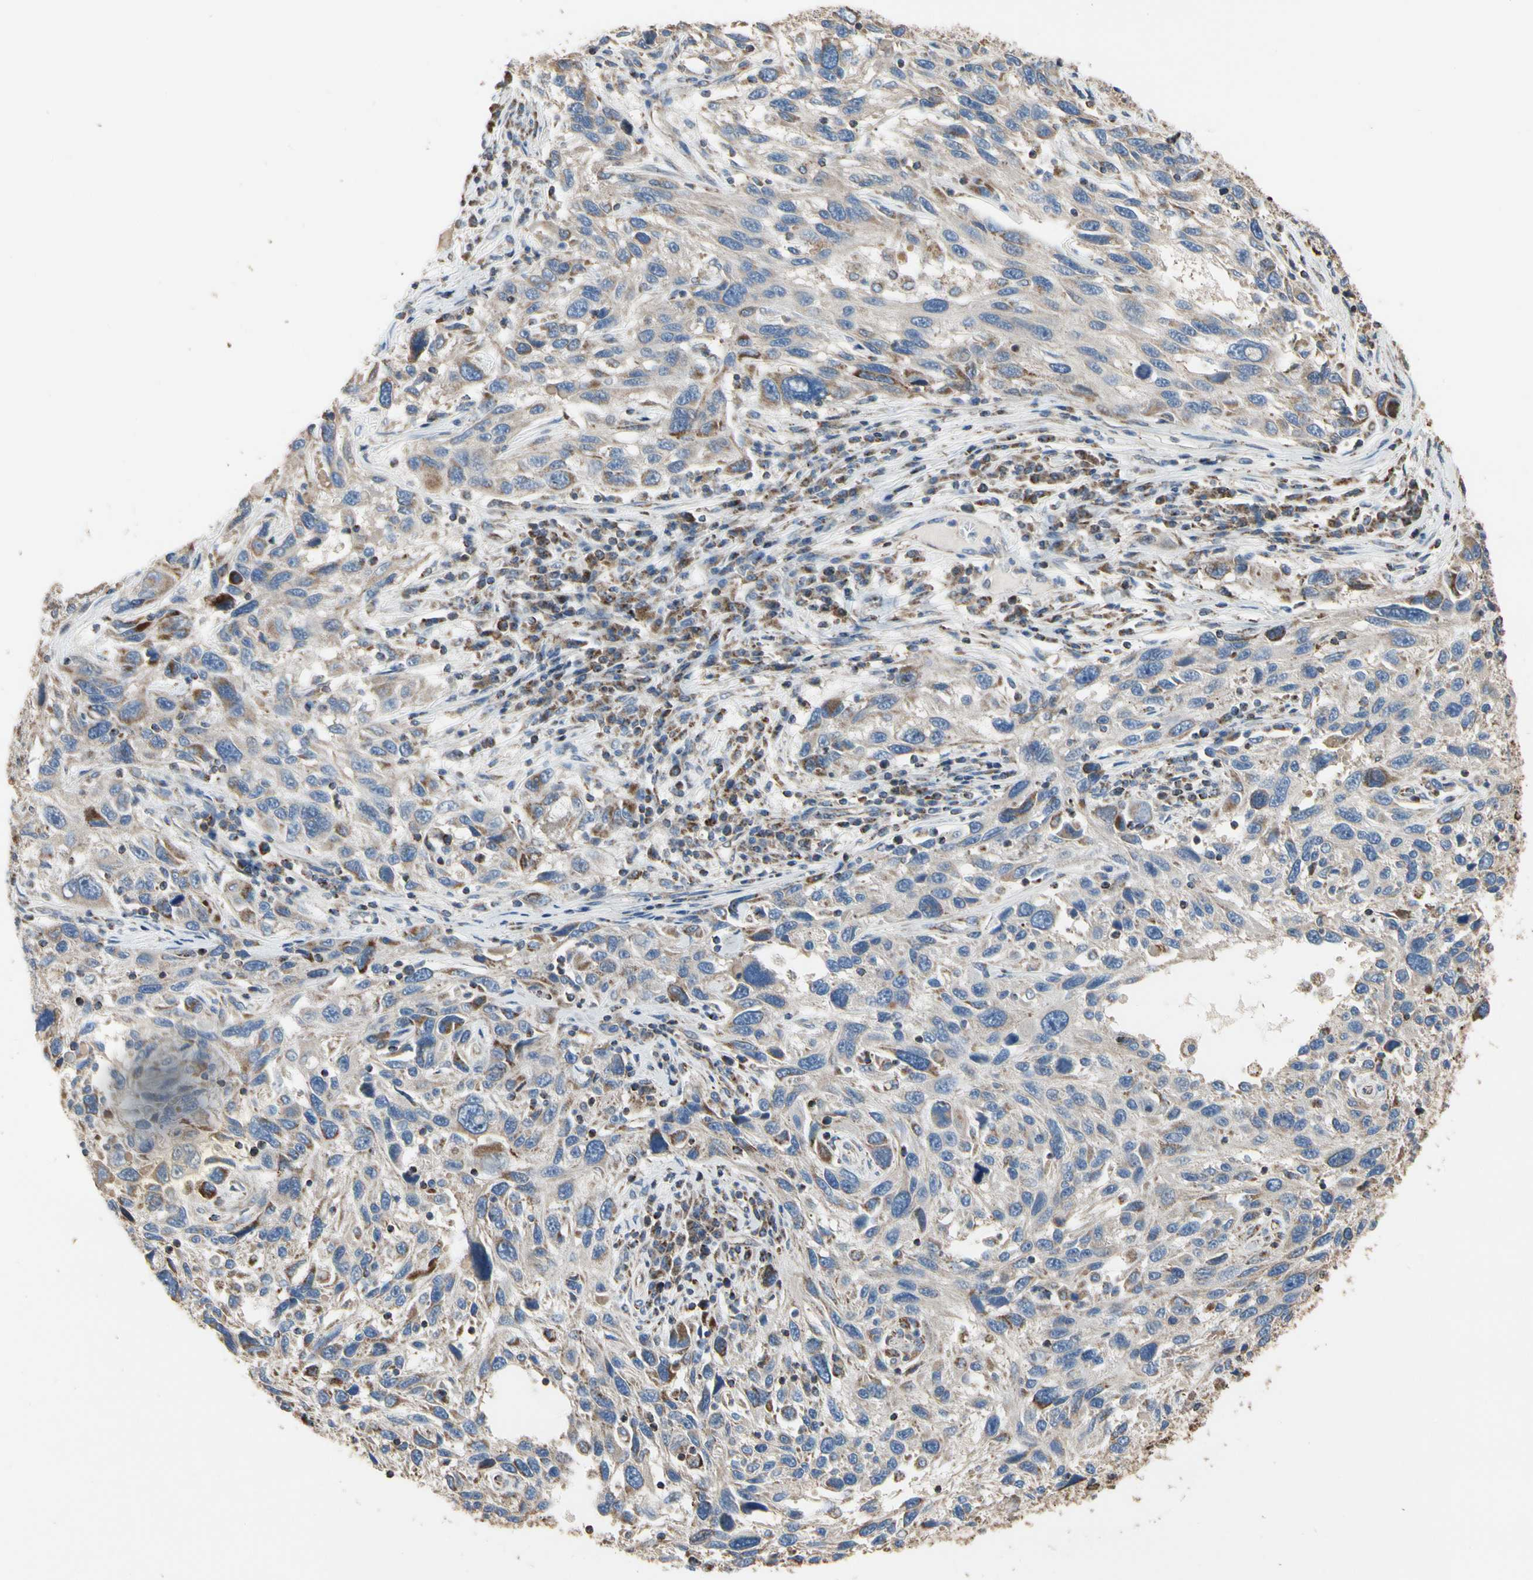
{"staining": {"intensity": "moderate", "quantity": "<25%", "location": "cytoplasmic/membranous"}, "tissue": "melanoma", "cell_type": "Tumor cells", "image_type": "cancer", "snomed": [{"axis": "morphology", "description": "Malignant melanoma, NOS"}, {"axis": "topography", "description": "Skin"}], "caption": "IHC micrograph of neoplastic tissue: human malignant melanoma stained using IHC exhibits low levels of moderate protein expression localized specifically in the cytoplasmic/membranous of tumor cells, appearing as a cytoplasmic/membranous brown color.", "gene": "TUBA1A", "patient": {"sex": "male", "age": 53}}